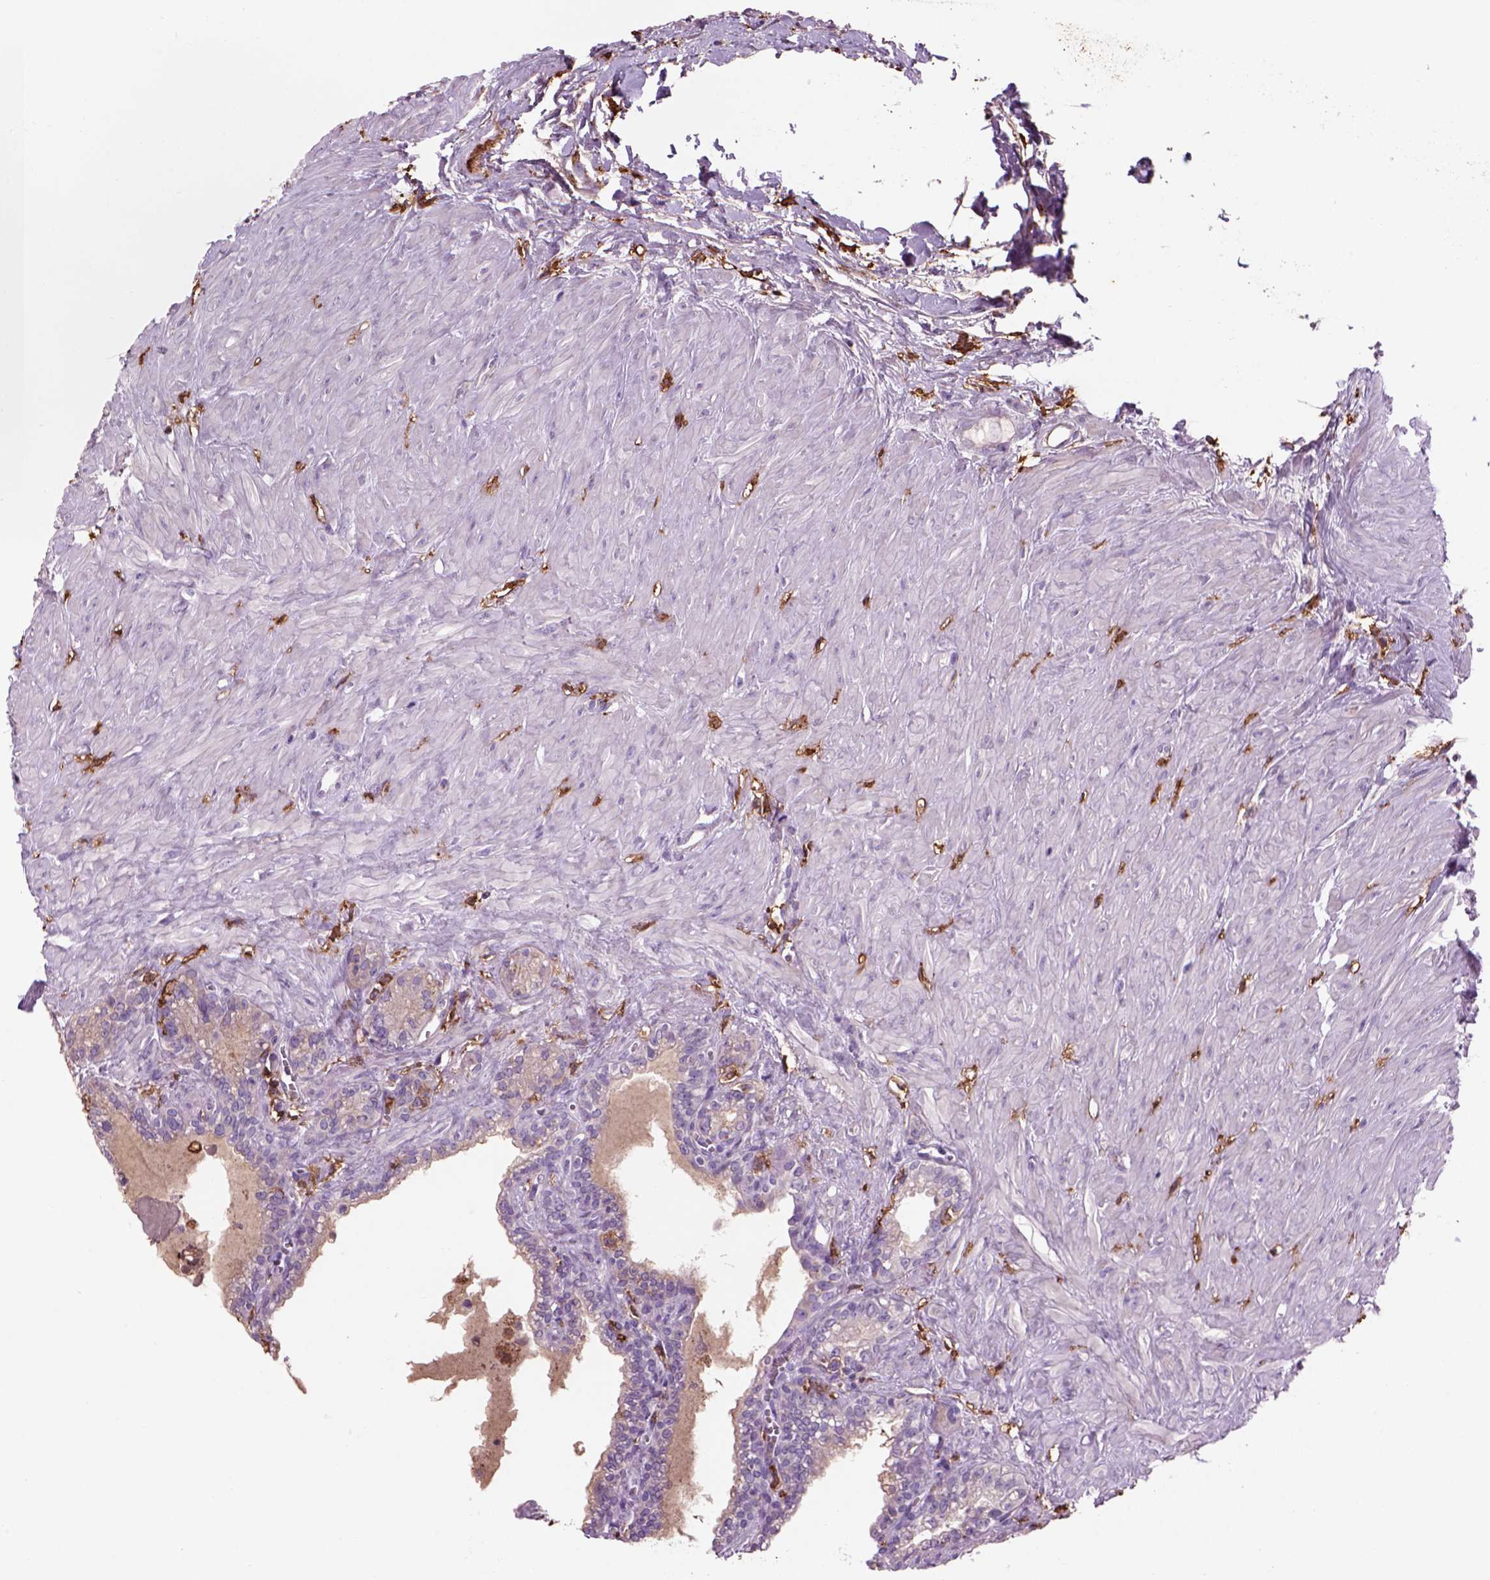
{"staining": {"intensity": "negative", "quantity": "none", "location": "none"}, "tissue": "seminal vesicle", "cell_type": "Glandular cells", "image_type": "normal", "snomed": [{"axis": "morphology", "description": "Normal tissue, NOS"}, {"axis": "morphology", "description": "Urothelial carcinoma, NOS"}, {"axis": "topography", "description": "Urinary bladder"}, {"axis": "topography", "description": "Seminal veicle"}], "caption": "Glandular cells are negative for brown protein staining in normal seminal vesicle. Nuclei are stained in blue.", "gene": "CD14", "patient": {"sex": "male", "age": 76}}